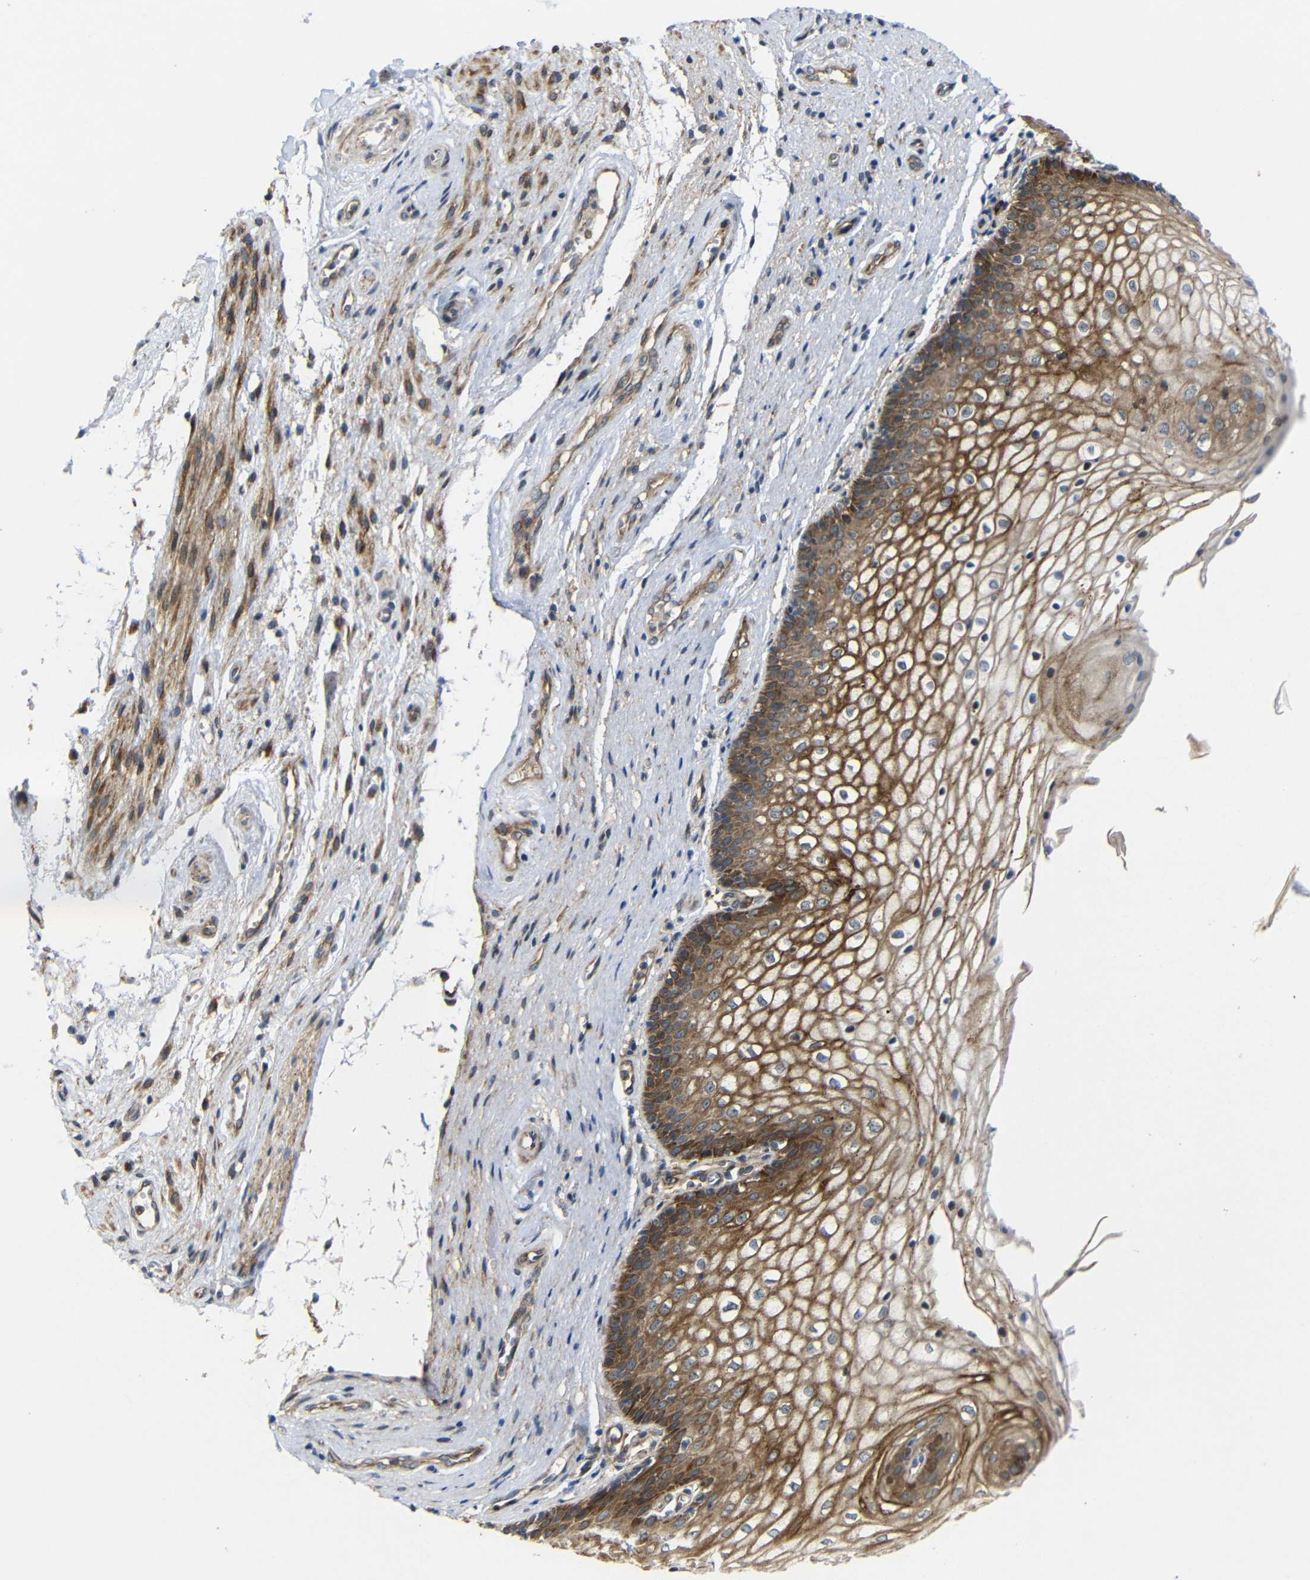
{"staining": {"intensity": "strong", "quantity": ">75%", "location": "cytoplasmic/membranous"}, "tissue": "vagina", "cell_type": "Squamous epithelial cells", "image_type": "normal", "snomed": [{"axis": "morphology", "description": "Normal tissue, NOS"}, {"axis": "topography", "description": "Vagina"}], "caption": "Immunohistochemistry (IHC) staining of unremarkable vagina, which displays high levels of strong cytoplasmic/membranous expression in approximately >75% of squamous epithelial cells indicating strong cytoplasmic/membranous protein staining. The staining was performed using DAB (3,3'-diaminobenzidine) (brown) for protein detection and nuclei were counterstained in hematoxylin (blue).", "gene": "P3H2", "patient": {"sex": "female", "age": 34}}